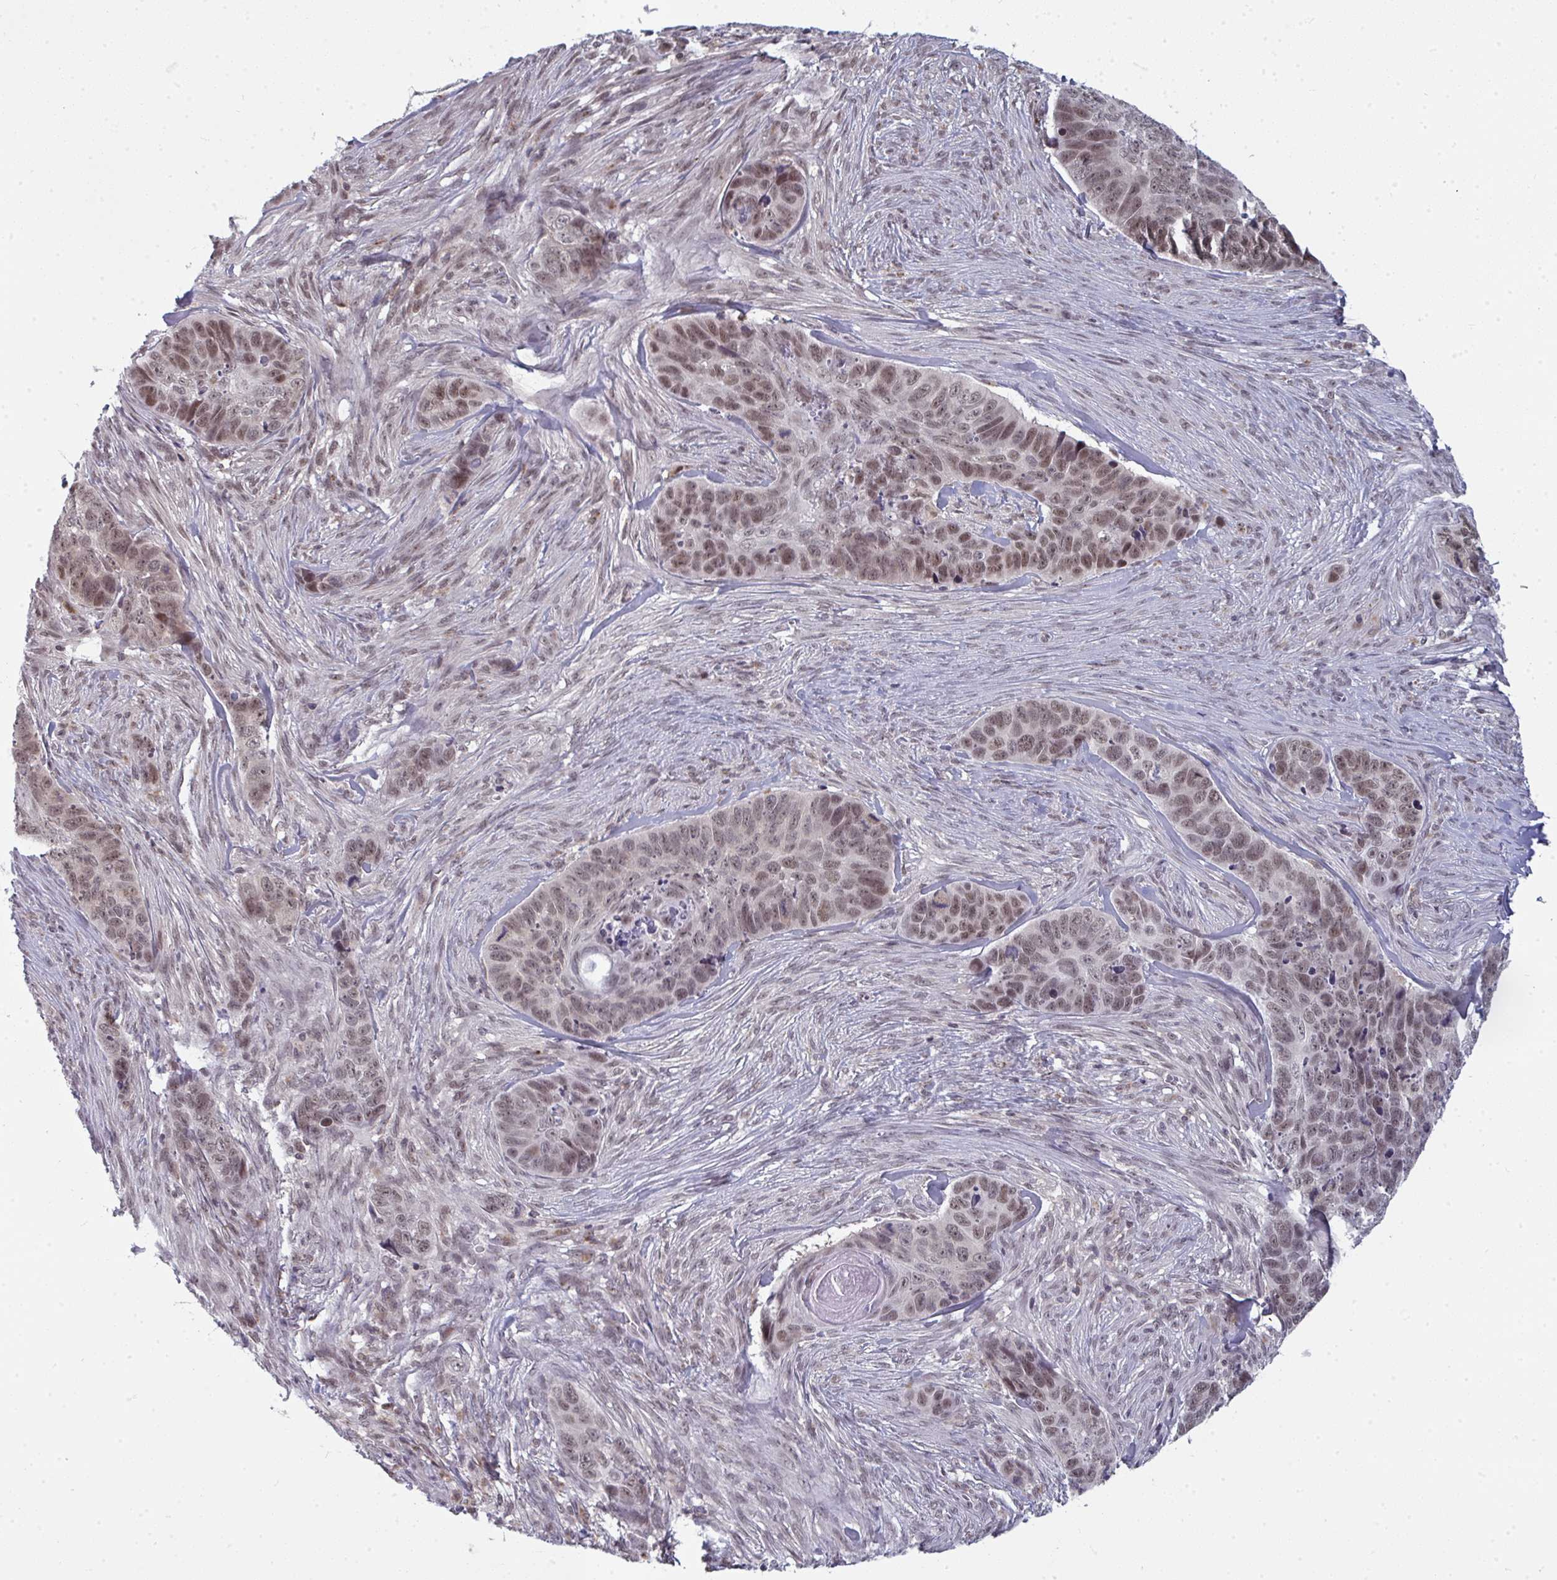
{"staining": {"intensity": "moderate", "quantity": ">75%", "location": "nuclear"}, "tissue": "skin cancer", "cell_type": "Tumor cells", "image_type": "cancer", "snomed": [{"axis": "morphology", "description": "Basal cell carcinoma"}, {"axis": "topography", "description": "Skin"}], "caption": "Skin basal cell carcinoma tissue reveals moderate nuclear positivity in approximately >75% of tumor cells (DAB (3,3'-diaminobenzidine) IHC, brown staining for protein, blue staining for nuclei).", "gene": "ATF1", "patient": {"sex": "female", "age": 82}}